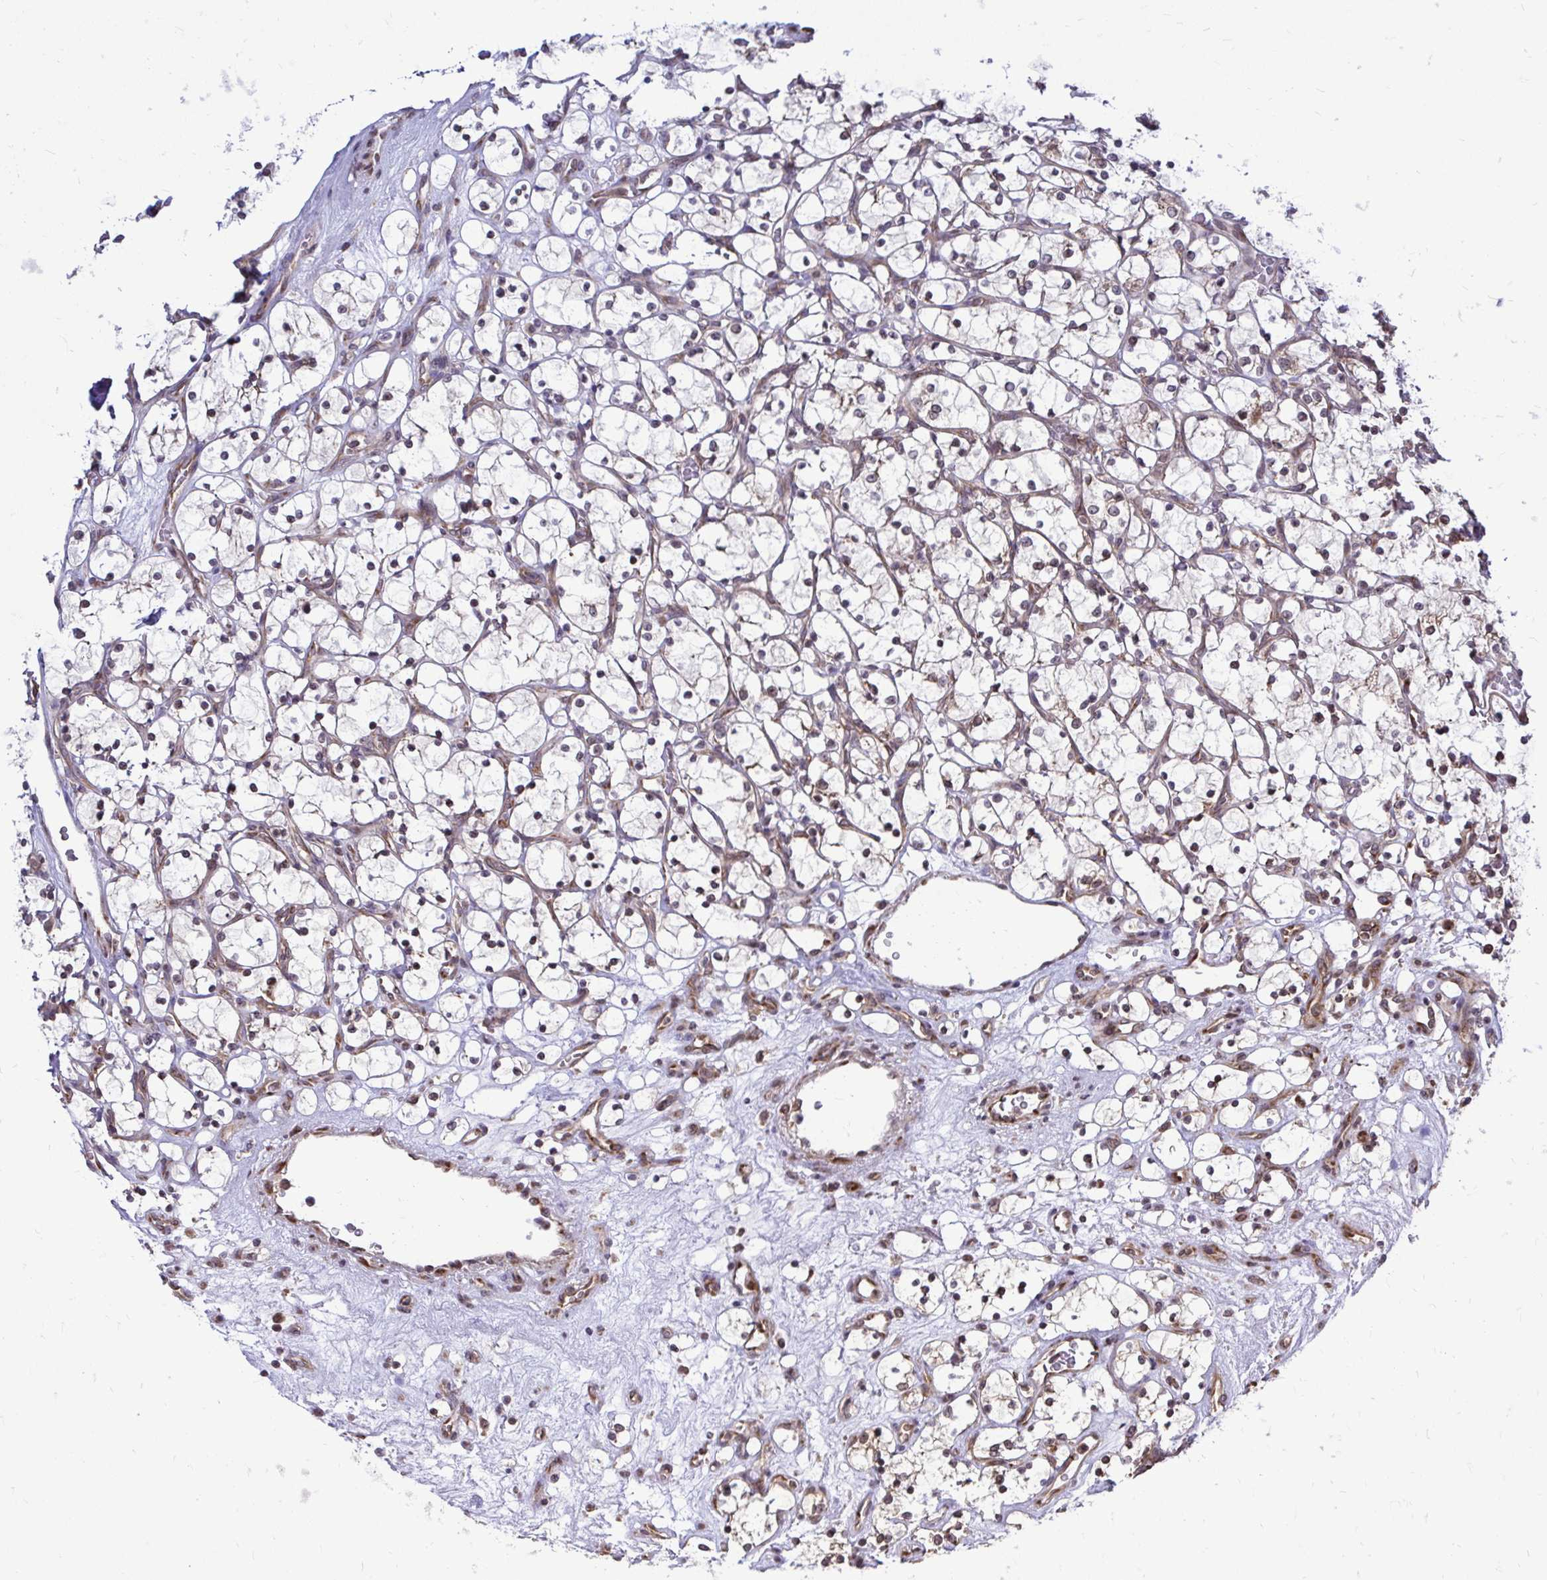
{"staining": {"intensity": "weak", "quantity": "<25%", "location": "cytoplasmic/membranous"}, "tissue": "renal cancer", "cell_type": "Tumor cells", "image_type": "cancer", "snomed": [{"axis": "morphology", "description": "Adenocarcinoma, NOS"}, {"axis": "topography", "description": "Kidney"}], "caption": "Immunohistochemistry (IHC) image of neoplastic tissue: adenocarcinoma (renal) stained with DAB reveals no significant protein positivity in tumor cells.", "gene": "FMR1", "patient": {"sex": "female", "age": 69}}